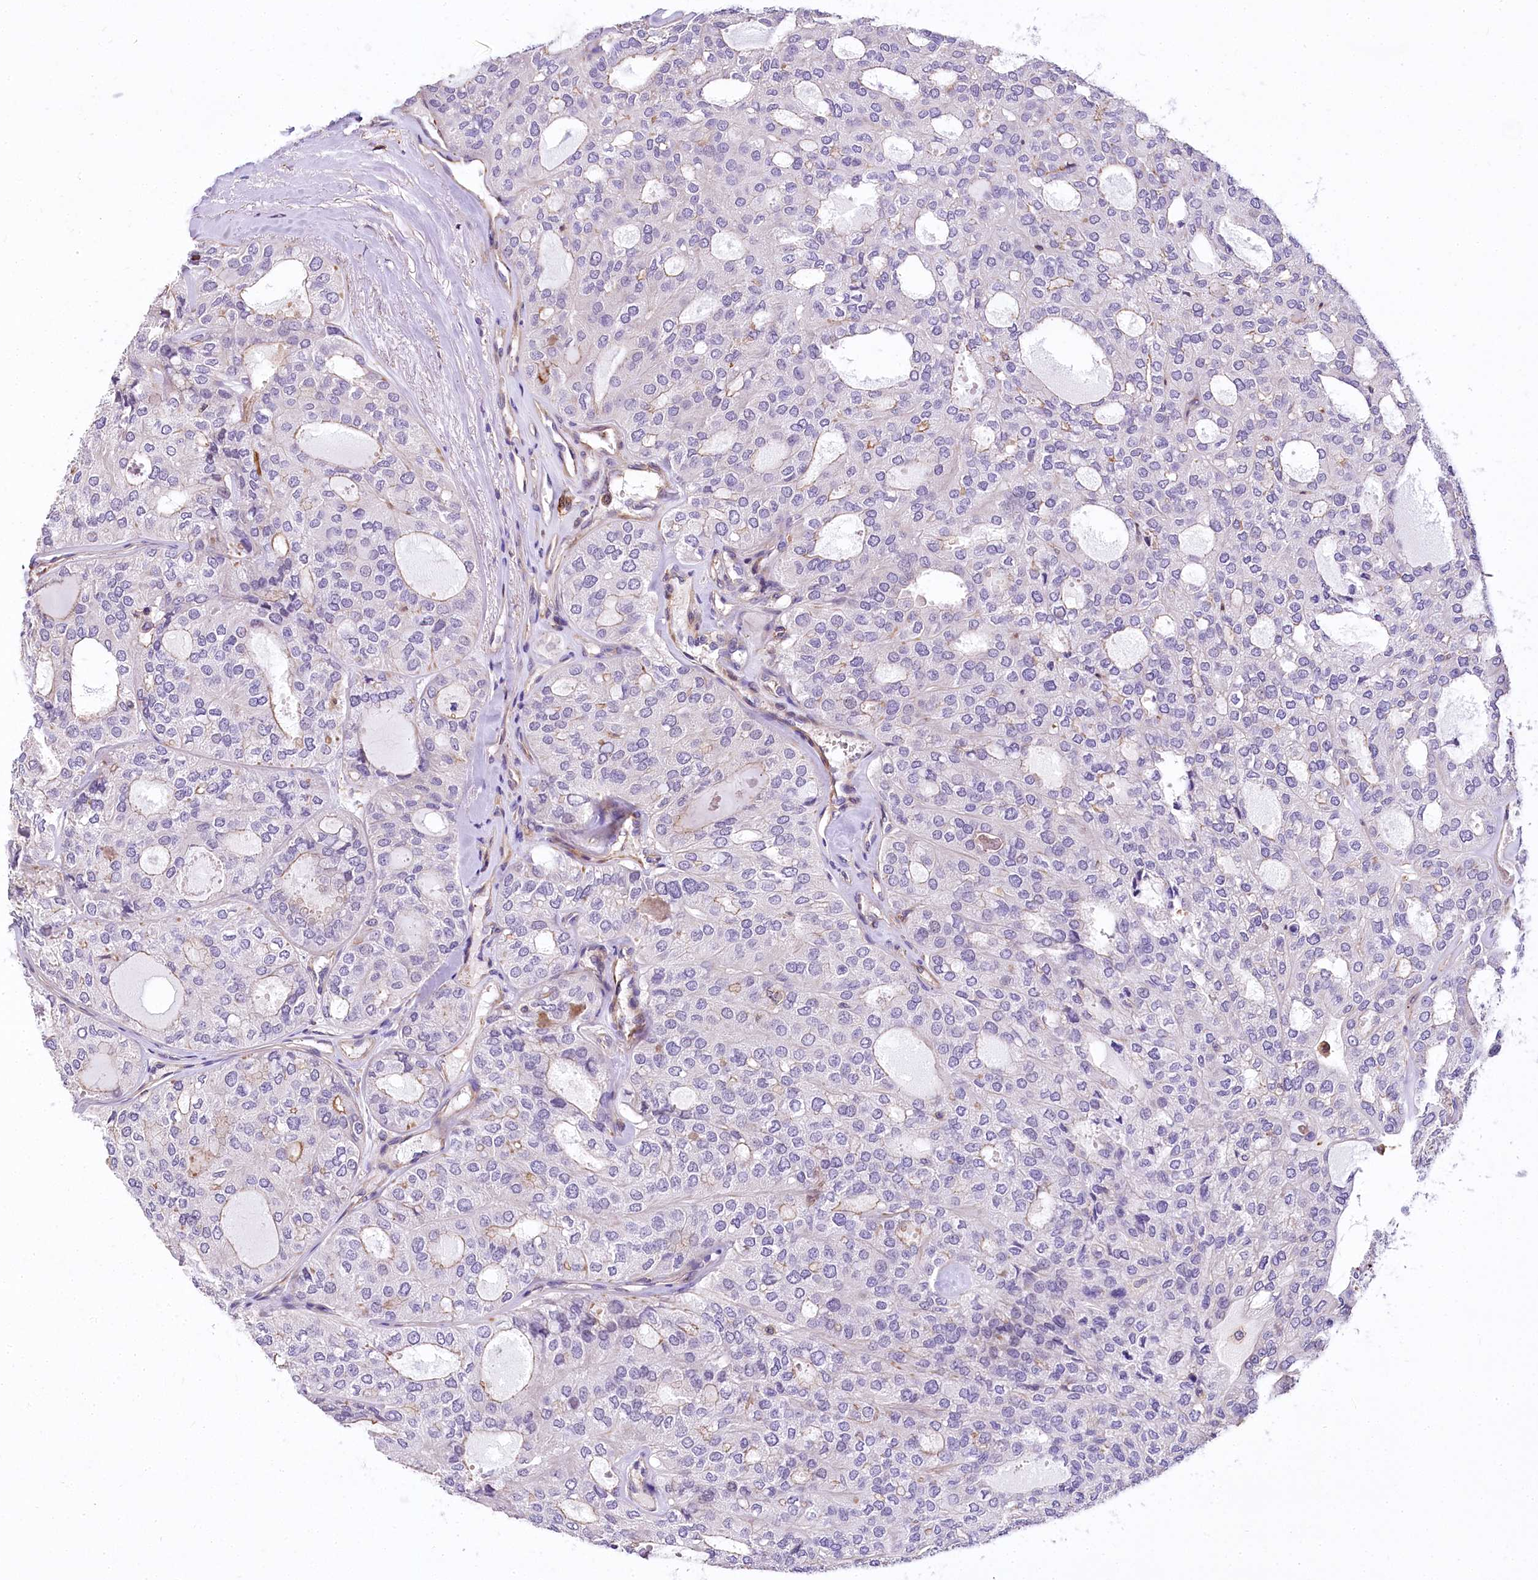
{"staining": {"intensity": "negative", "quantity": "none", "location": "none"}, "tissue": "thyroid cancer", "cell_type": "Tumor cells", "image_type": "cancer", "snomed": [{"axis": "morphology", "description": "Follicular adenoma carcinoma, NOS"}, {"axis": "topography", "description": "Thyroid gland"}], "caption": "High power microscopy image of an immunohistochemistry (IHC) photomicrograph of follicular adenoma carcinoma (thyroid), revealing no significant positivity in tumor cells.", "gene": "DPP3", "patient": {"sex": "male", "age": 75}}